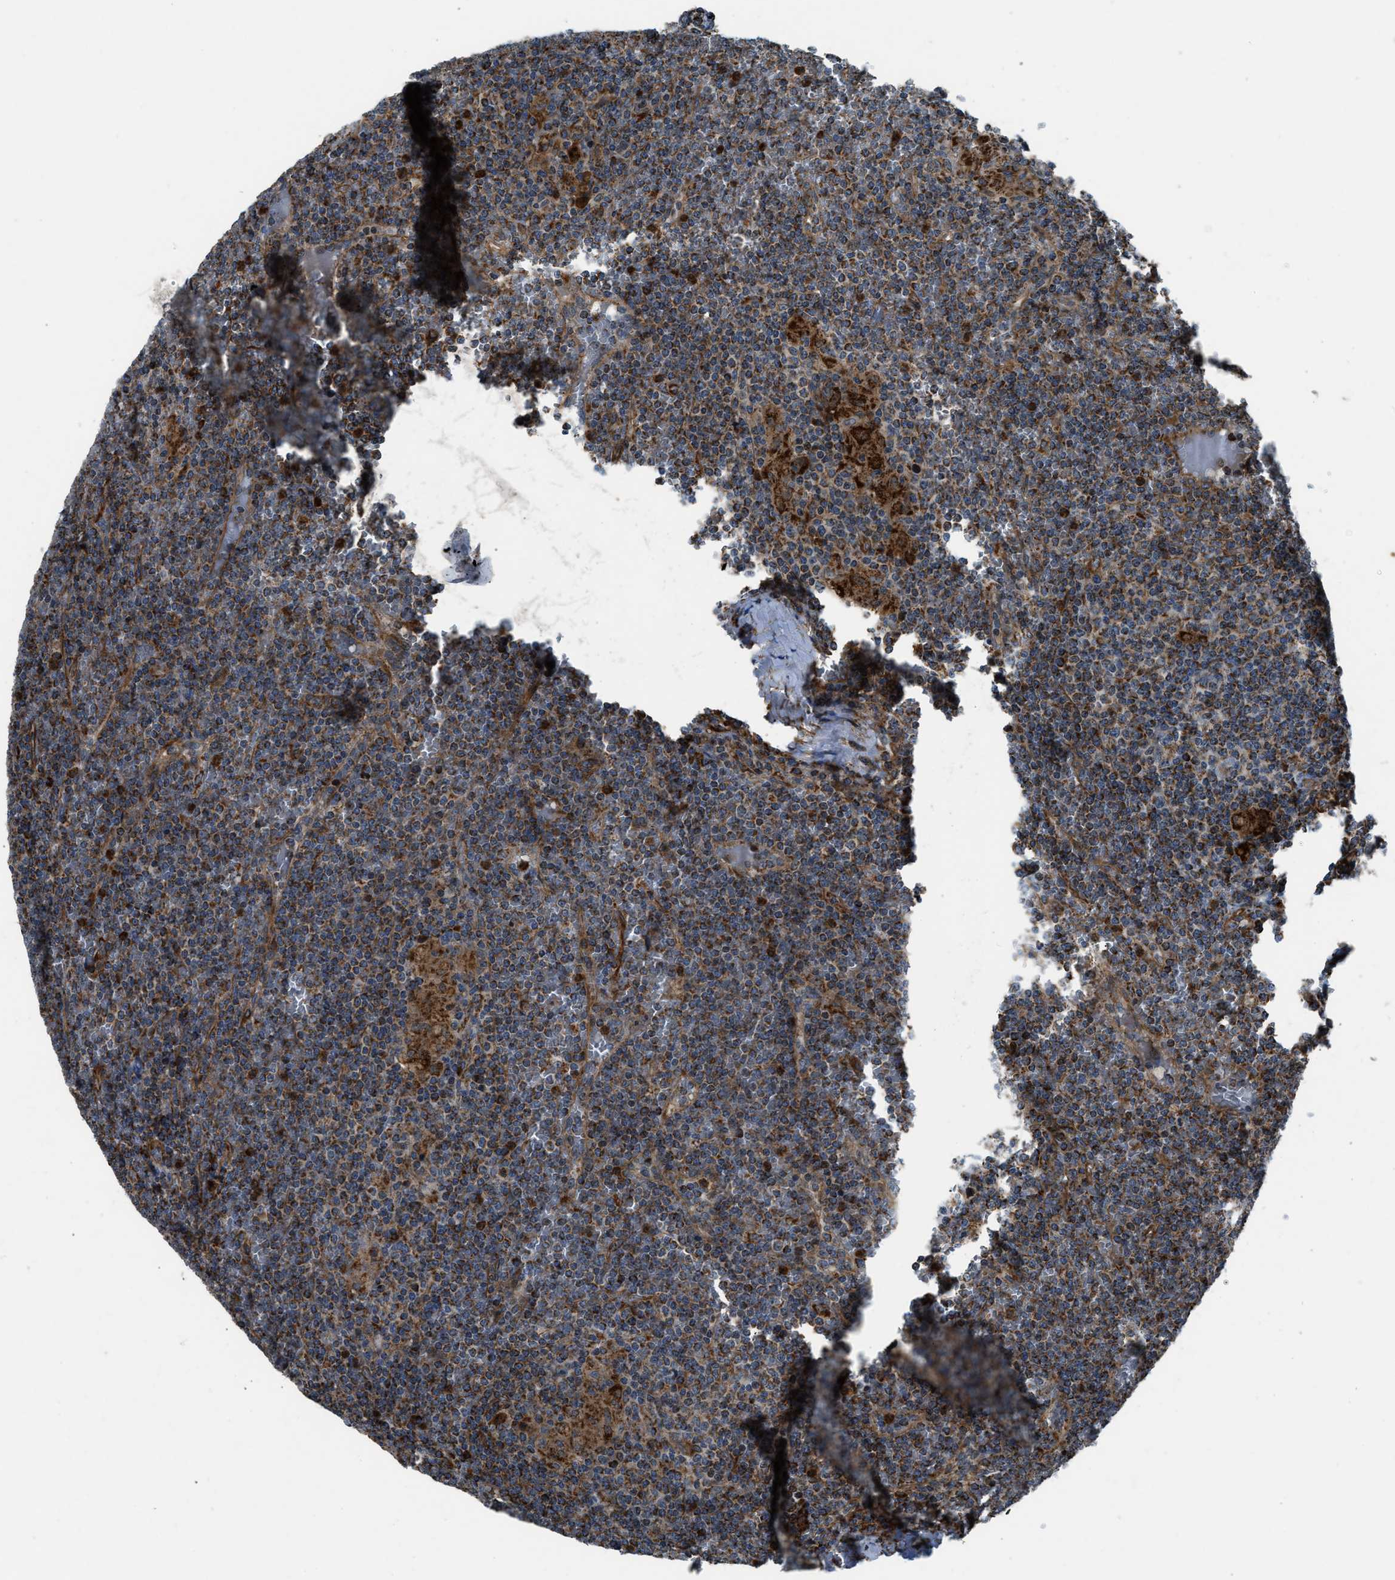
{"staining": {"intensity": "strong", "quantity": ">75%", "location": "cytoplasmic/membranous"}, "tissue": "lymphoma", "cell_type": "Tumor cells", "image_type": "cancer", "snomed": [{"axis": "morphology", "description": "Malignant lymphoma, non-Hodgkin's type, Low grade"}, {"axis": "topography", "description": "Spleen"}], "caption": "Brown immunohistochemical staining in lymphoma demonstrates strong cytoplasmic/membranous positivity in about >75% of tumor cells. Immunohistochemistry (ihc) stains the protein in brown and the nuclei are stained blue.", "gene": "GSDME", "patient": {"sex": "female", "age": 19}}